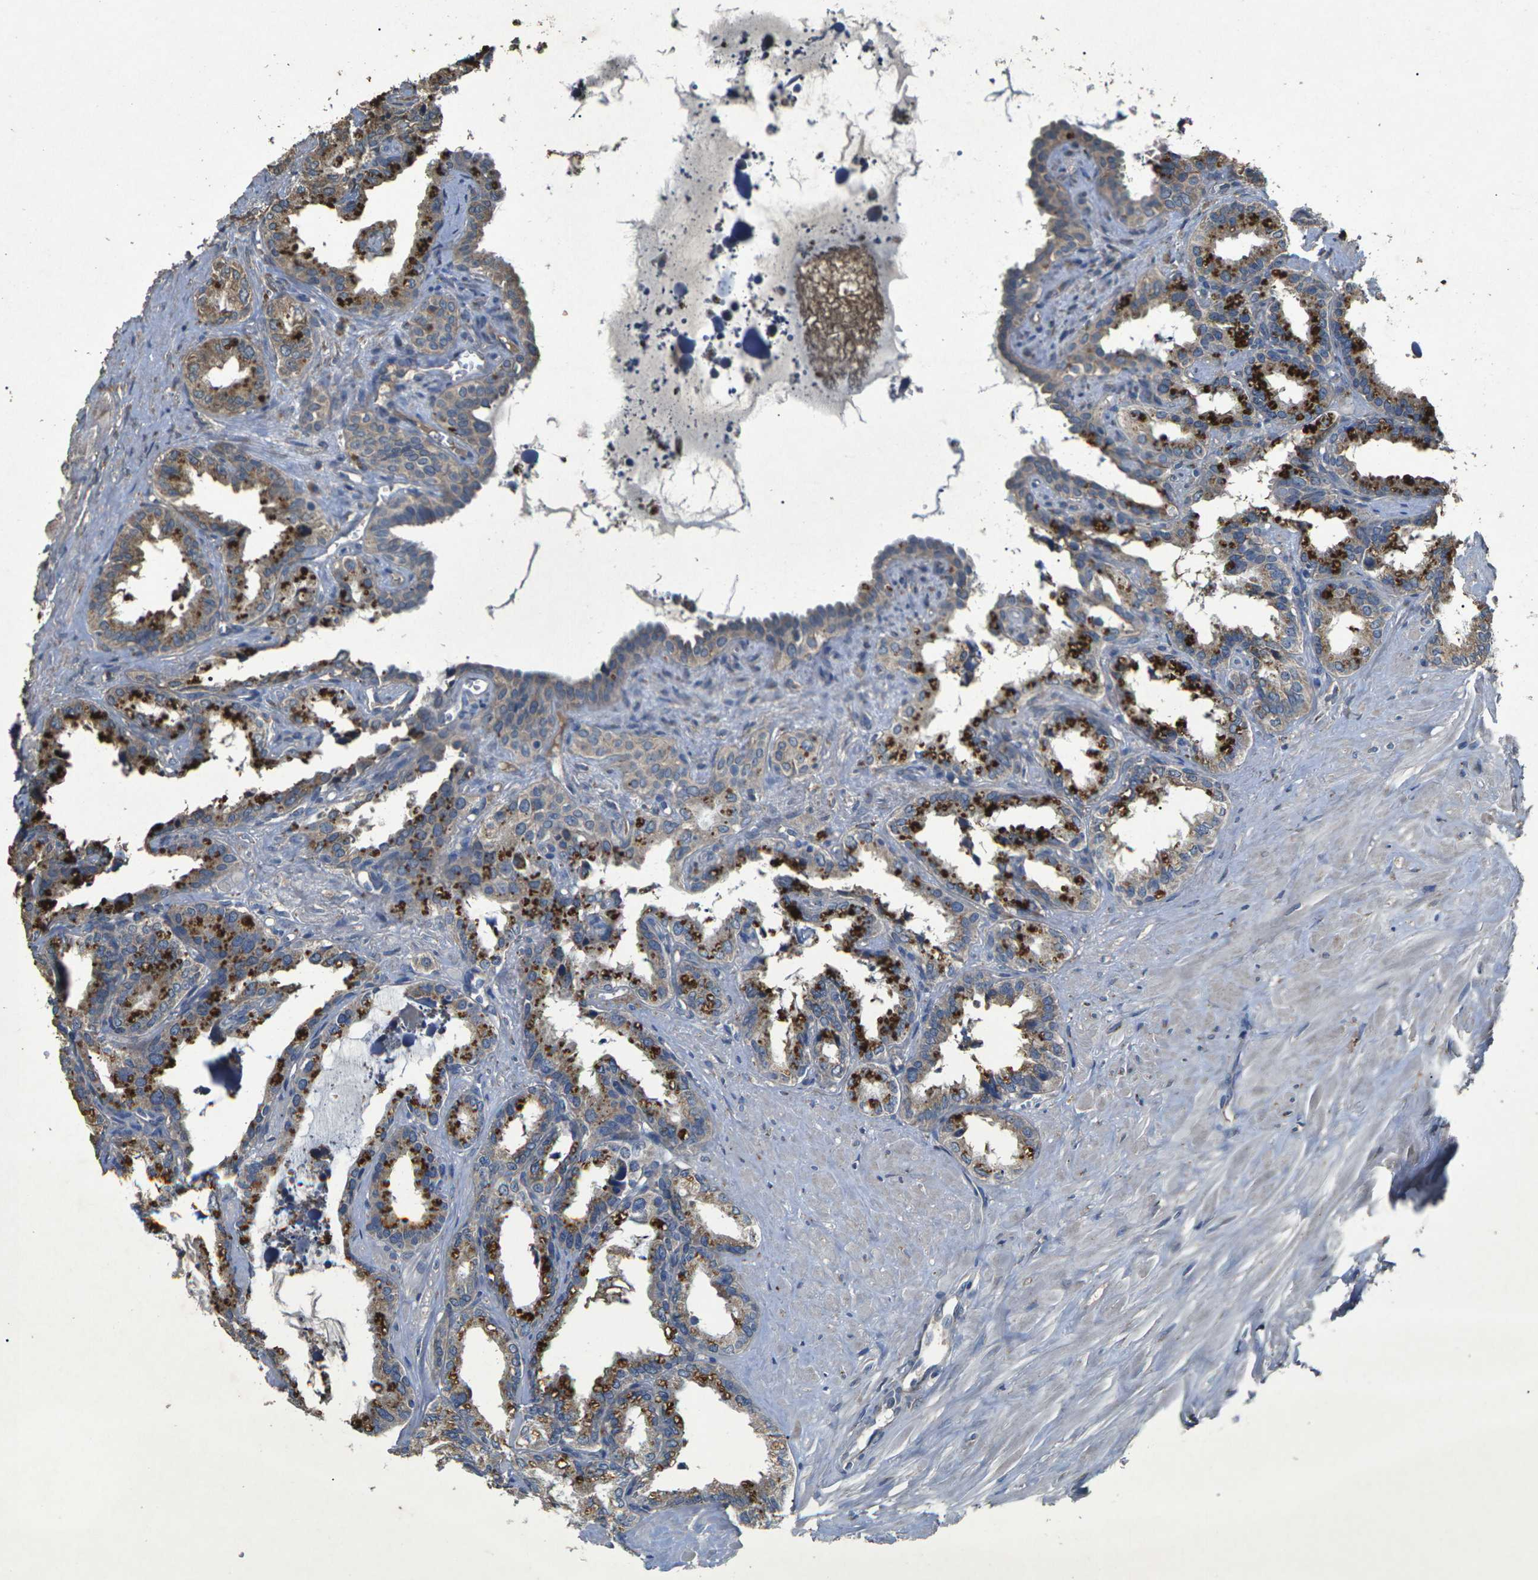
{"staining": {"intensity": "moderate", "quantity": ">75%", "location": "cytoplasmic/membranous"}, "tissue": "seminal vesicle", "cell_type": "Glandular cells", "image_type": "normal", "snomed": [{"axis": "morphology", "description": "Normal tissue, NOS"}, {"axis": "topography", "description": "Seminal veicle"}], "caption": "Immunohistochemical staining of benign seminal vesicle shows medium levels of moderate cytoplasmic/membranous expression in approximately >75% of glandular cells.", "gene": "B4GAT1", "patient": {"sex": "male", "age": 64}}